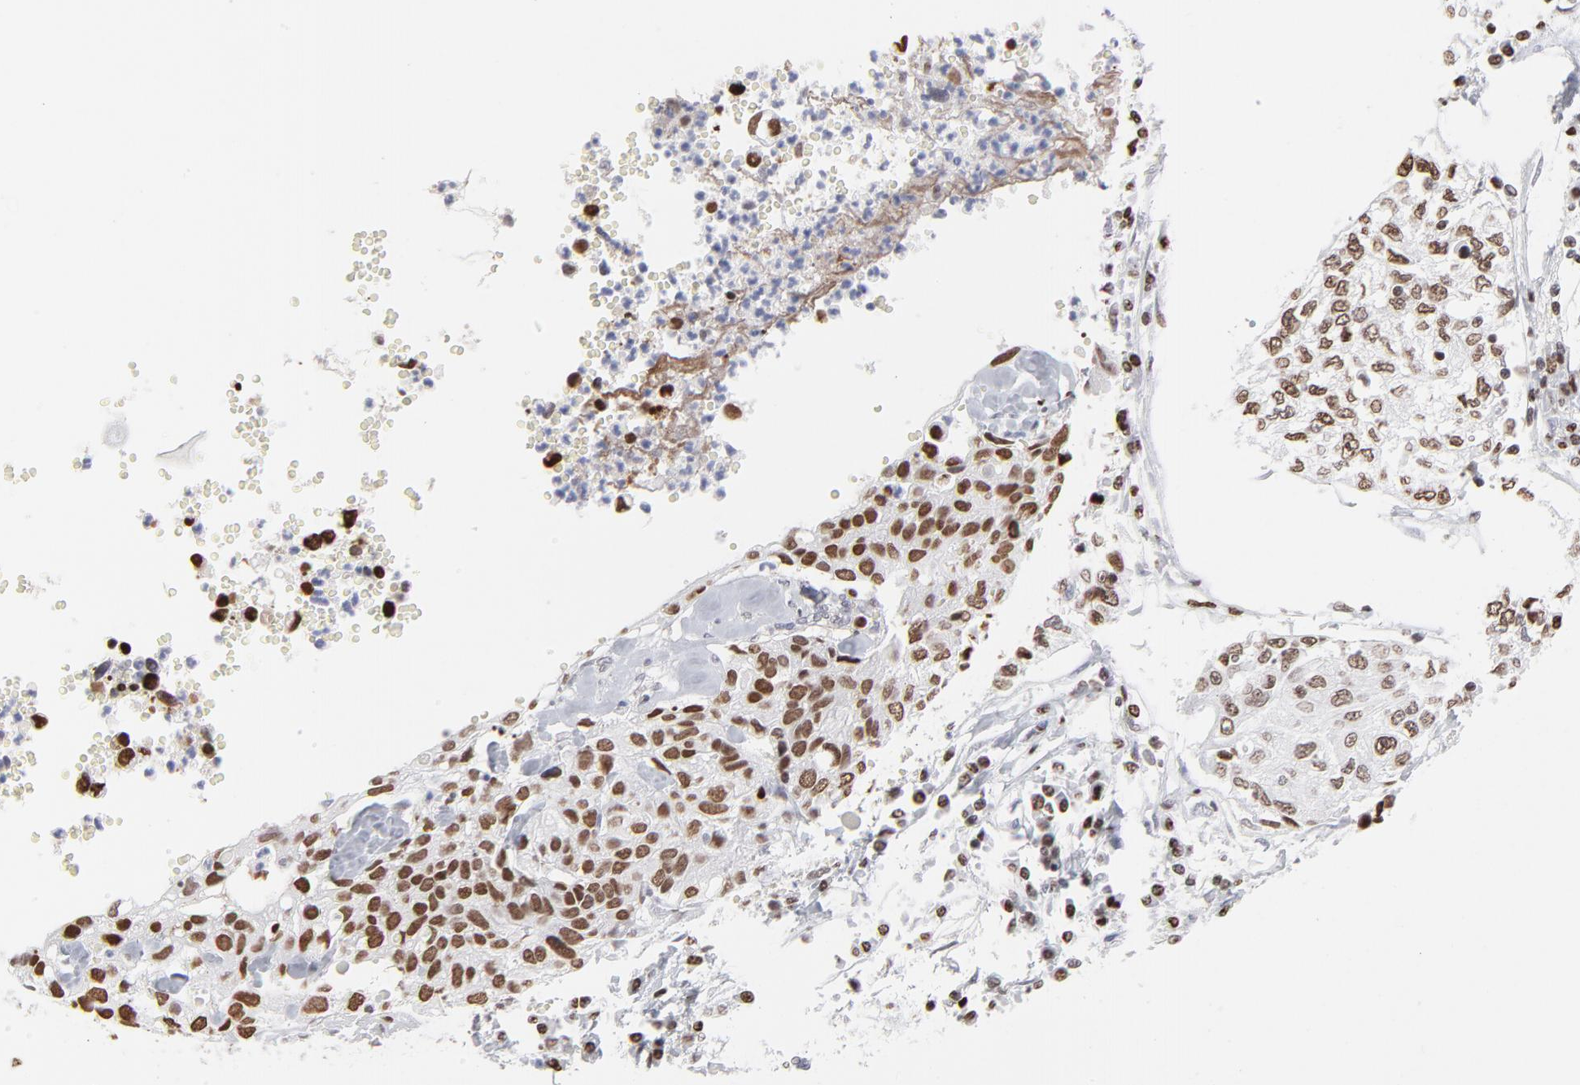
{"staining": {"intensity": "strong", "quantity": ">75%", "location": "nuclear"}, "tissue": "cervical cancer", "cell_type": "Tumor cells", "image_type": "cancer", "snomed": [{"axis": "morphology", "description": "Normal tissue, NOS"}, {"axis": "morphology", "description": "Squamous cell carcinoma, NOS"}, {"axis": "topography", "description": "Cervix"}], "caption": "A brown stain shows strong nuclear staining of a protein in human cervical cancer tumor cells. The staining was performed using DAB (3,3'-diaminobenzidine), with brown indicating positive protein expression. Nuclei are stained blue with hematoxylin.", "gene": "PARP1", "patient": {"sex": "female", "age": 45}}